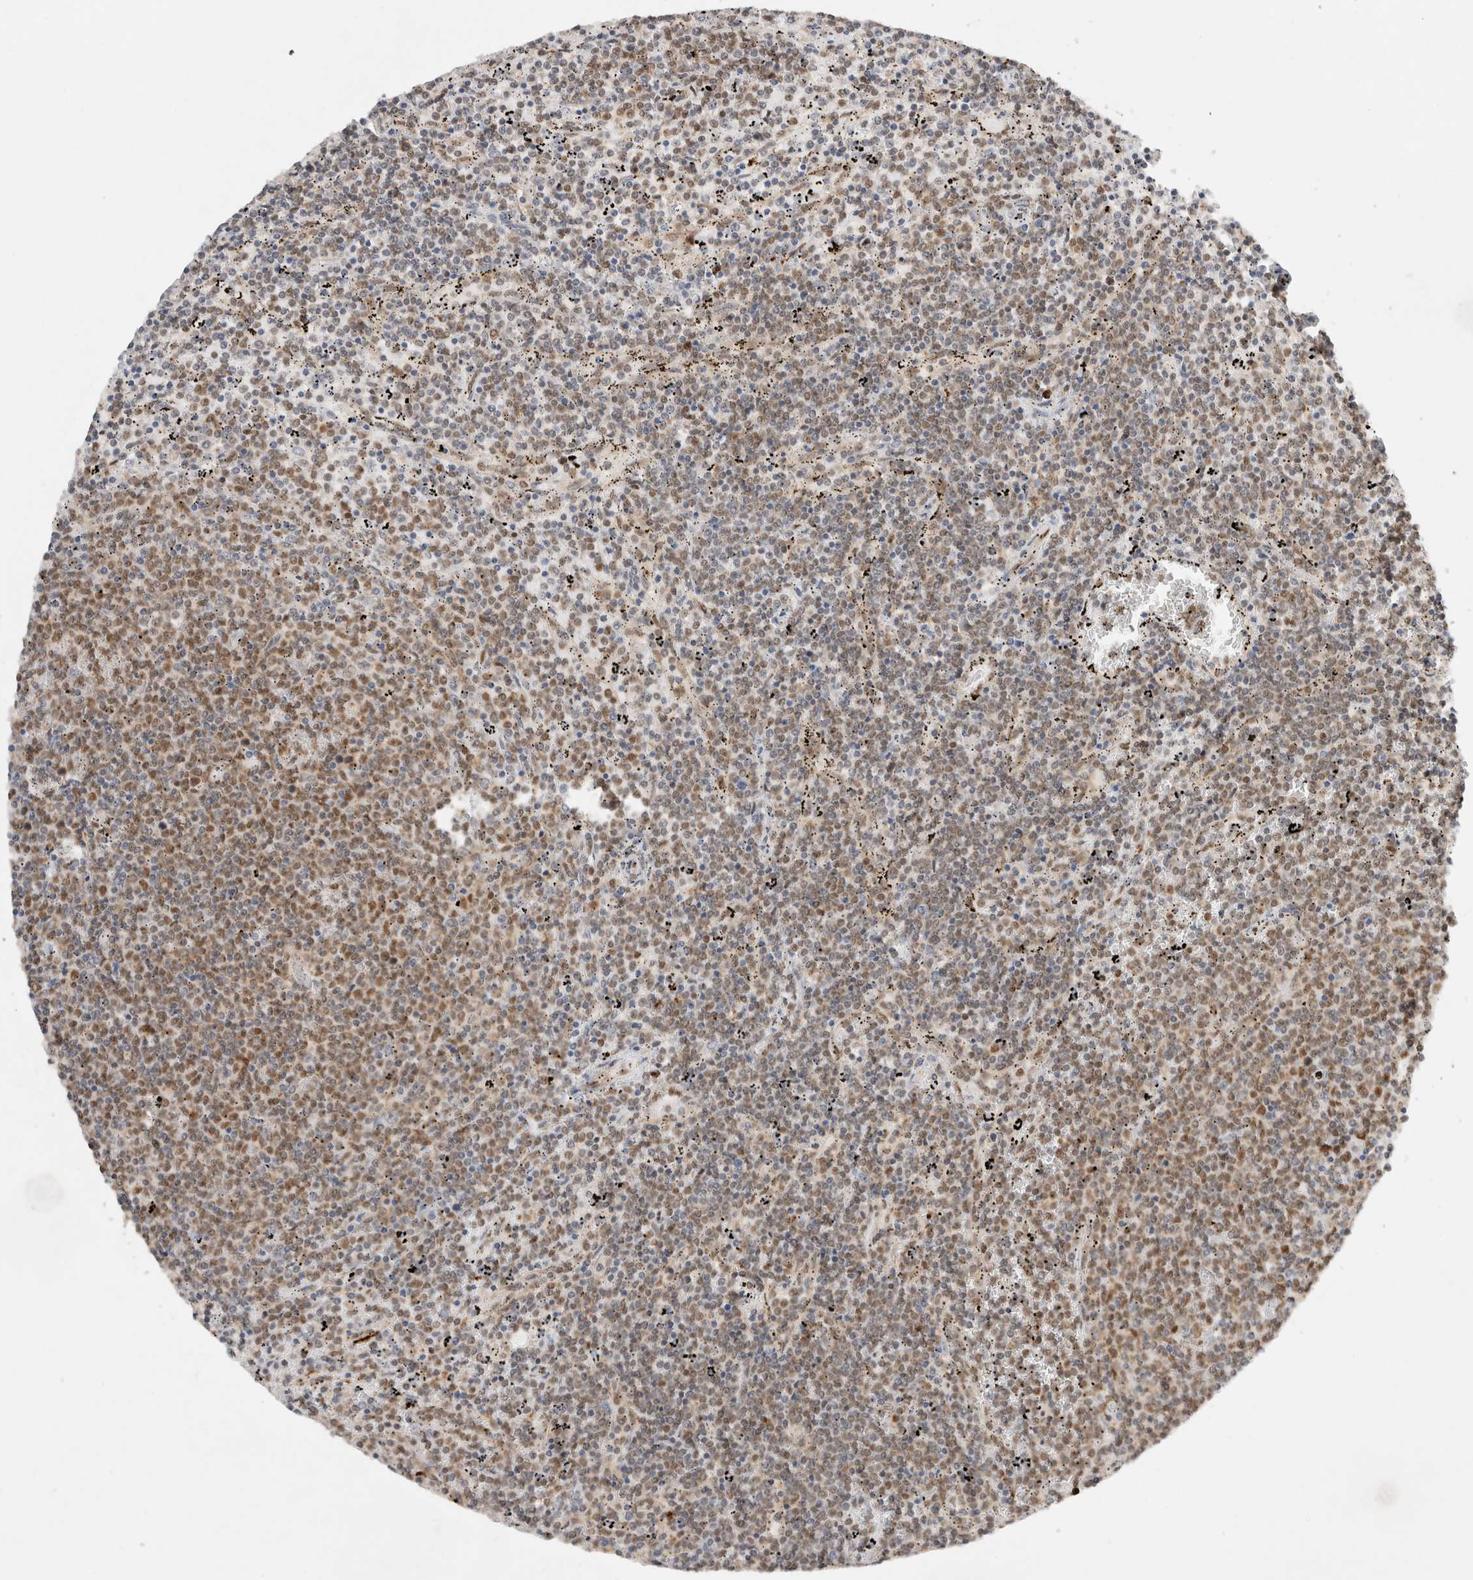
{"staining": {"intensity": "moderate", "quantity": "25%-75%", "location": "cytoplasmic/membranous,nuclear"}, "tissue": "lymphoma", "cell_type": "Tumor cells", "image_type": "cancer", "snomed": [{"axis": "morphology", "description": "Malignant lymphoma, non-Hodgkin's type, Low grade"}, {"axis": "topography", "description": "Spleen"}], "caption": "Immunohistochemistry (IHC) photomicrograph of lymphoma stained for a protein (brown), which displays medium levels of moderate cytoplasmic/membranous and nuclear positivity in approximately 25%-75% of tumor cells.", "gene": "GTF2I", "patient": {"sex": "female", "age": 50}}